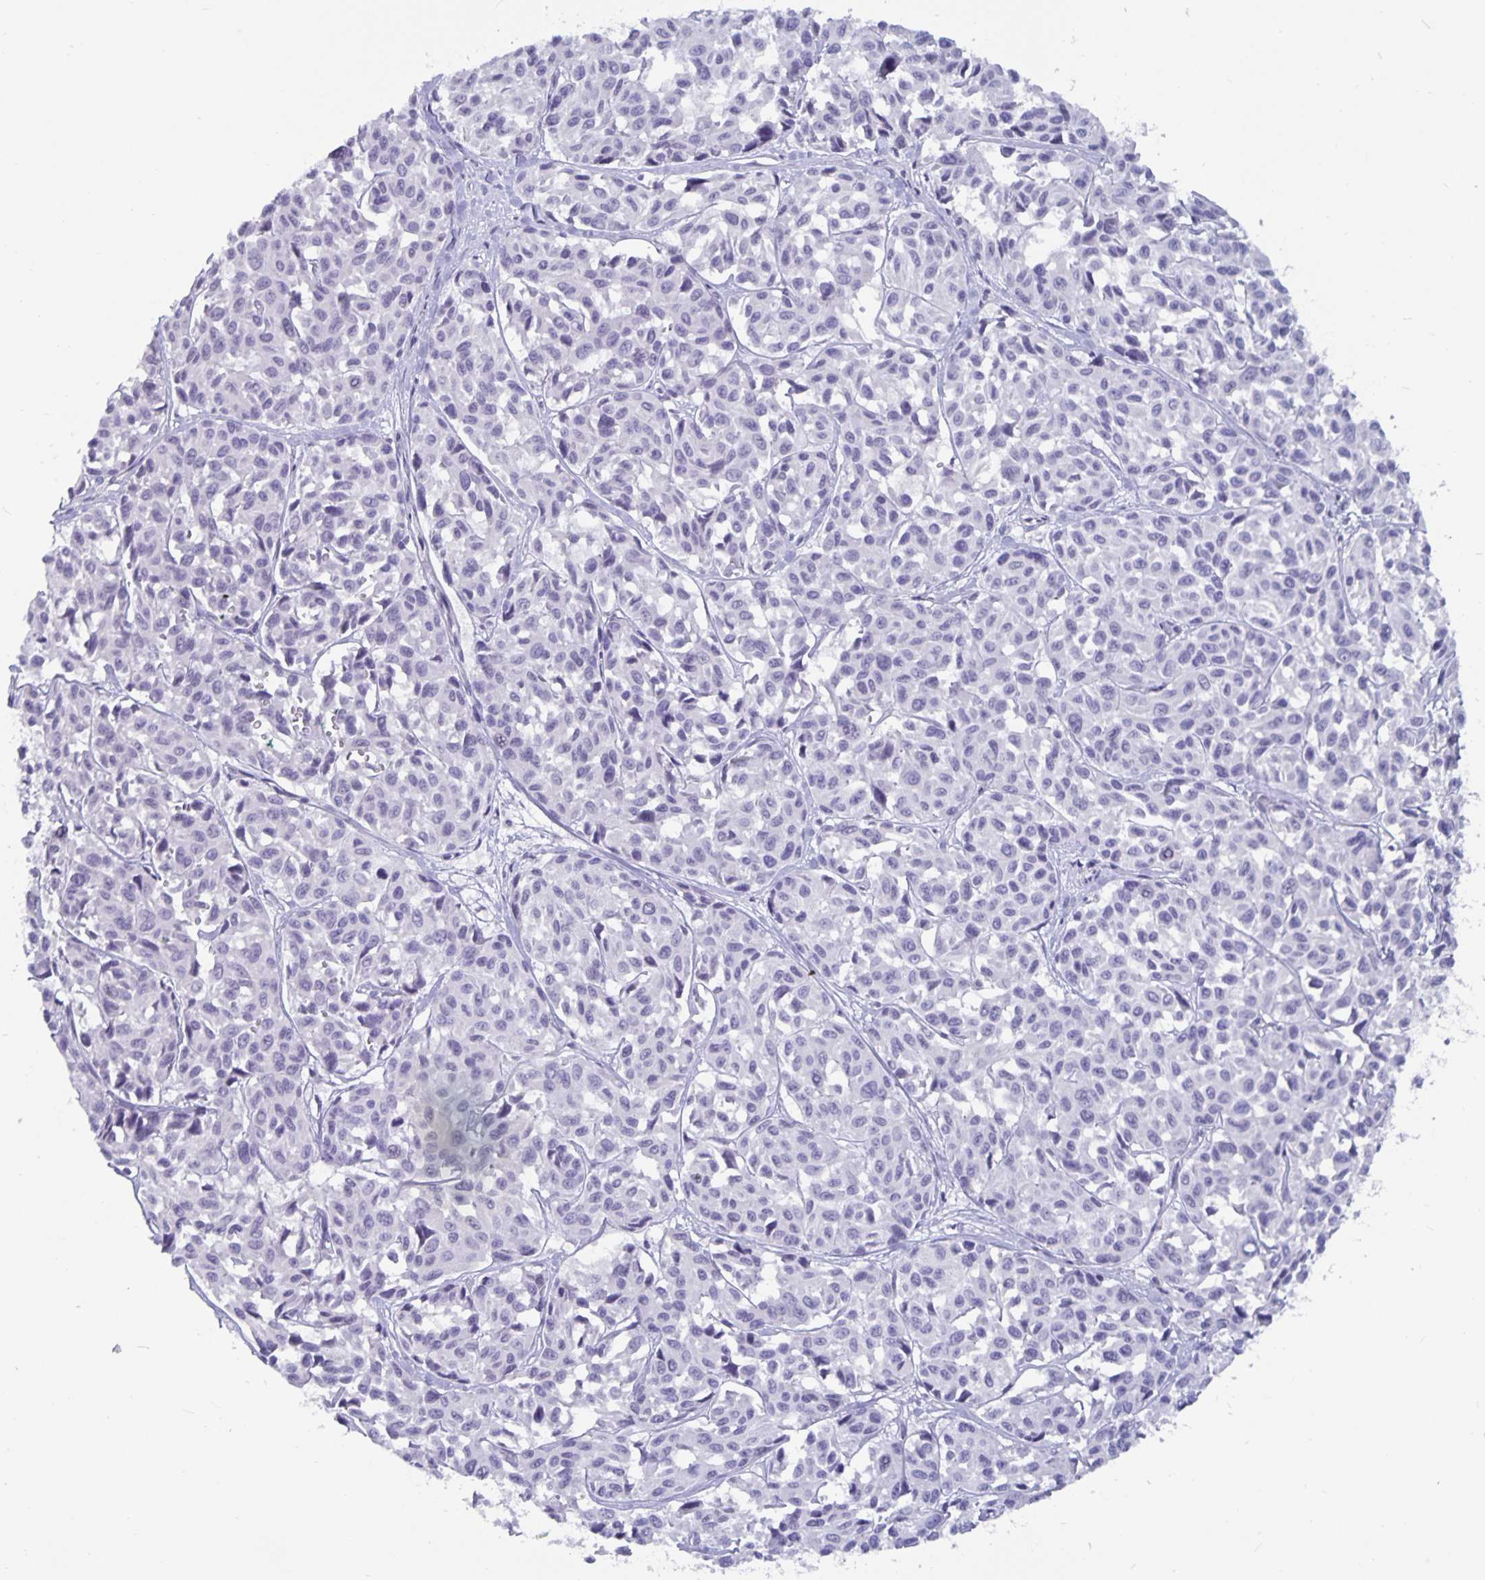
{"staining": {"intensity": "negative", "quantity": "none", "location": "none"}, "tissue": "melanoma", "cell_type": "Tumor cells", "image_type": "cancer", "snomed": [{"axis": "morphology", "description": "Malignant melanoma, NOS"}, {"axis": "topography", "description": "Skin"}], "caption": "The IHC micrograph has no significant expression in tumor cells of melanoma tissue.", "gene": "OLIG2", "patient": {"sex": "female", "age": 66}}